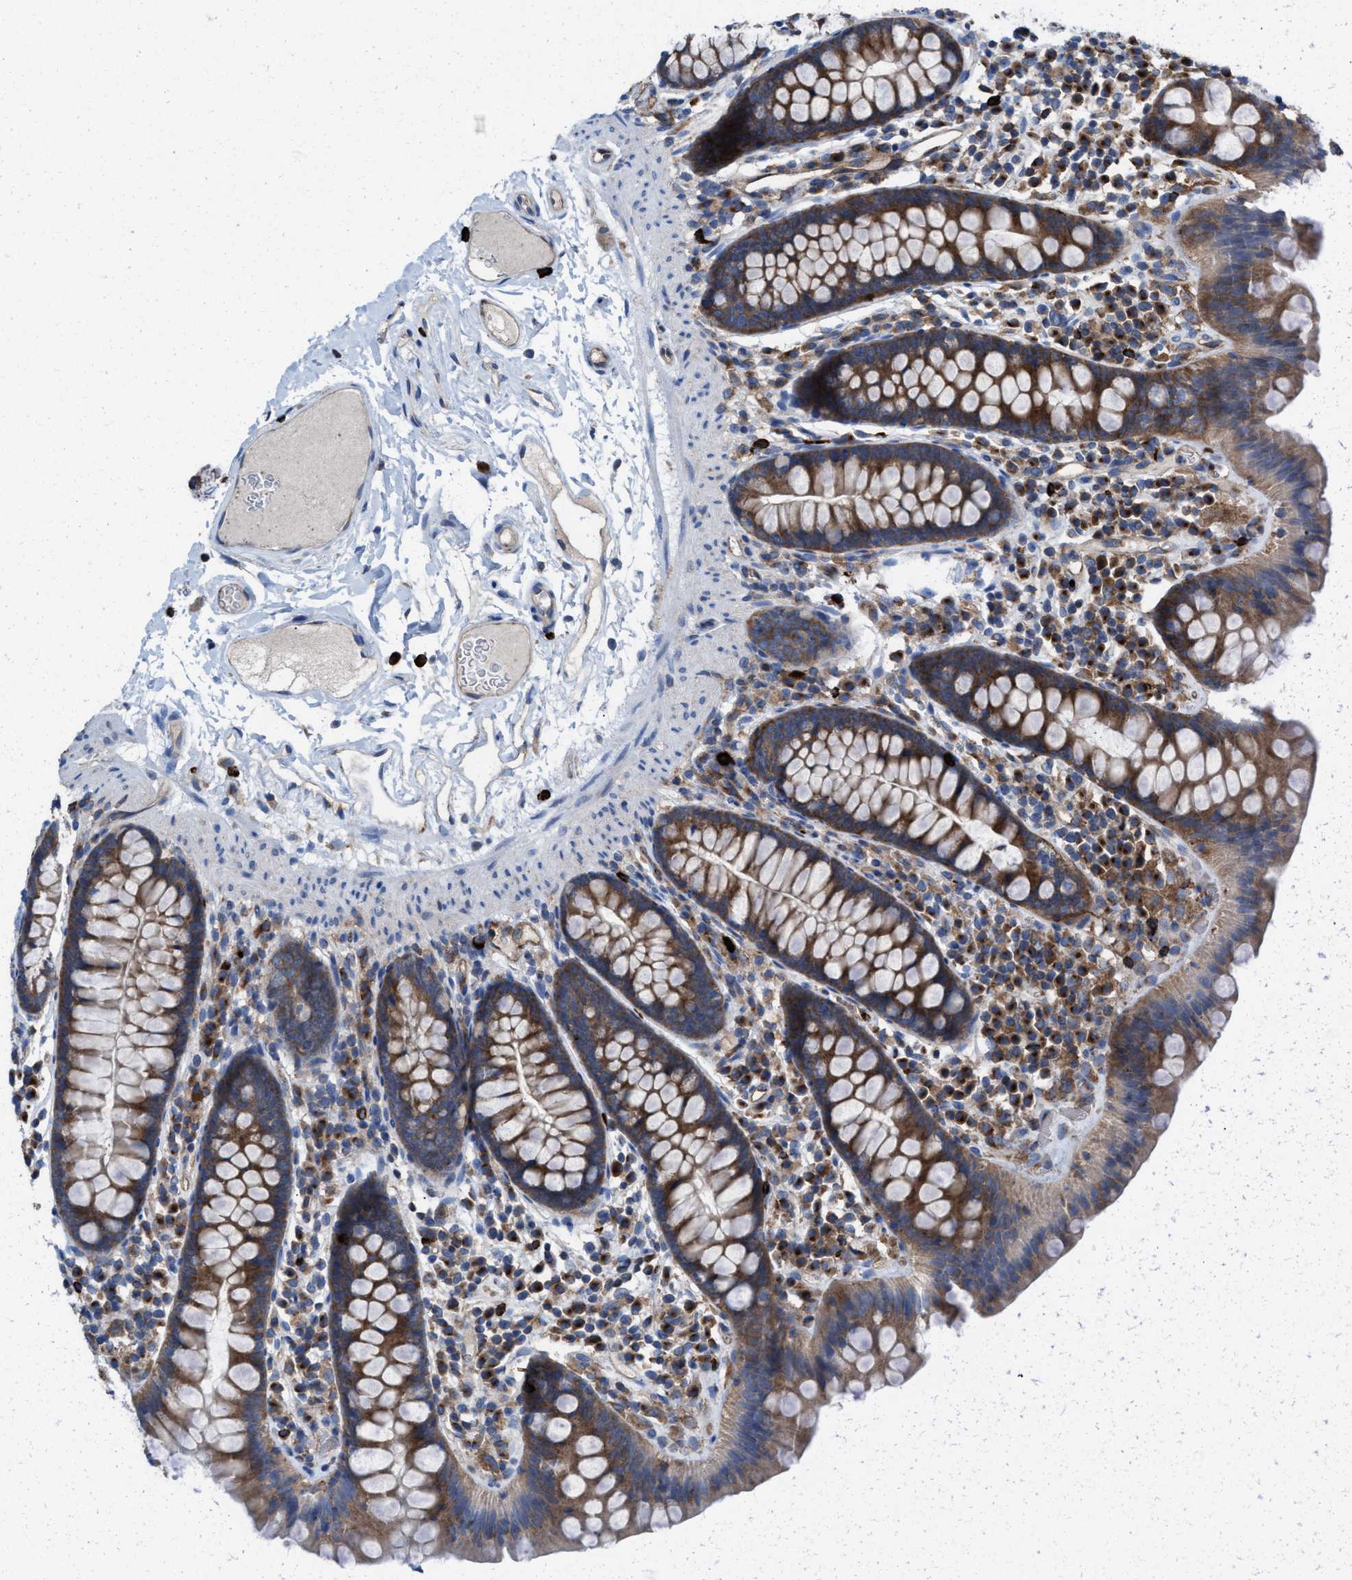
{"staining": {"intensity": "negative", "quantity": "none", "location": "none"}, "tissue": "colon", "cell_type": "Endothelial cells", "image_type": "normal", "snomed": [{"axis": "morphology", "description": "Normal tissue, NOS"}, {"axis": "topography", "description": "Colon"}], "caption": "This is an immunohistochemistry photomicrograph of unremarkable human colon. There is no positivity in endothelial cells.", "gene": "NYAP1", "patient": {"sex": "female", "age": 80}}